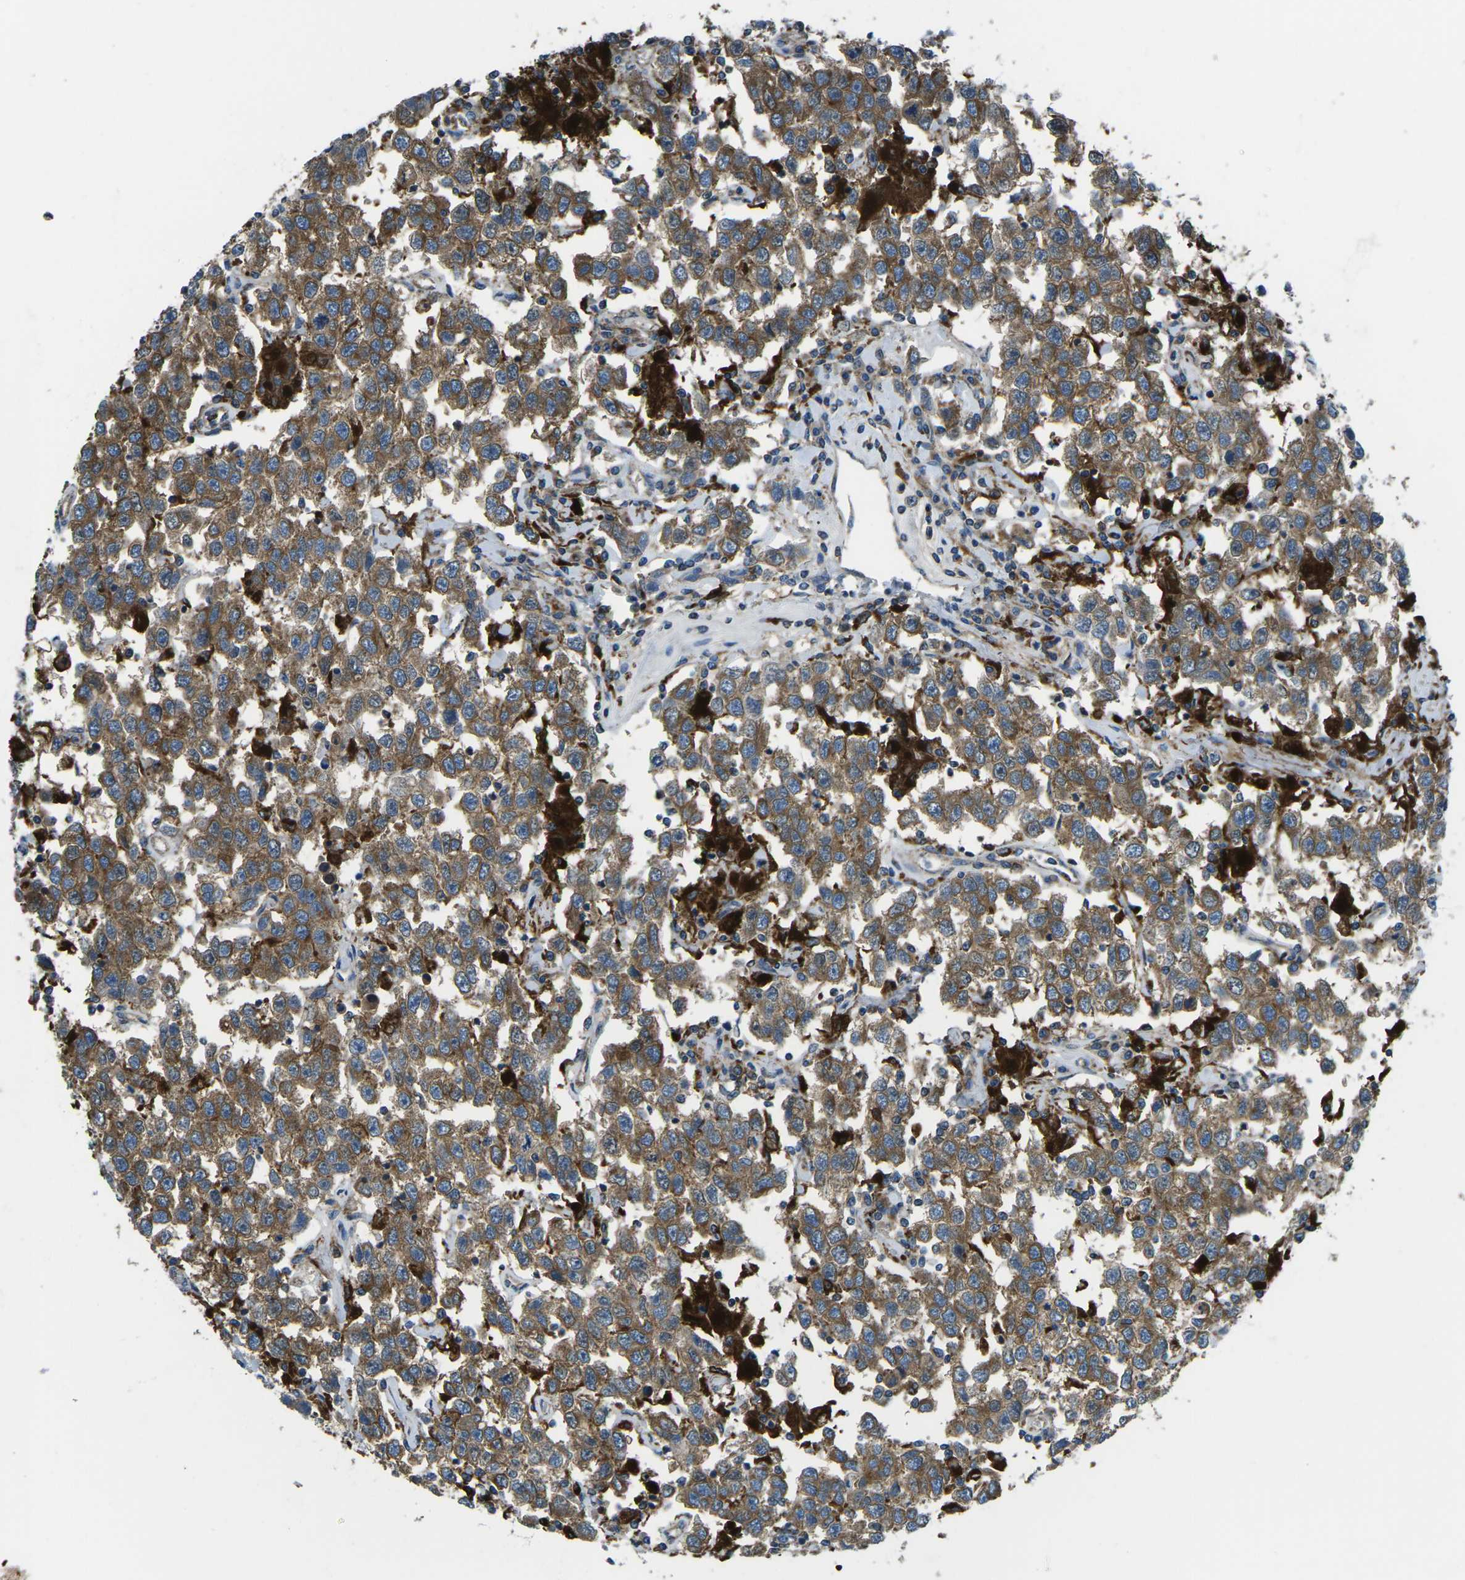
{"staining": {"intensity": "moderate", "quantity": ">75%", "location": "cytoplasmic/membranous"}, "tissue": "testis cancer", "cell_type": "Tumor cells", "image_type": "cancer", "snomed": [{"axis": "morphology", "description": "Seminoma, NOS"}, {"axis": "topography", "description": "Testis"}], "caption": "Immunohistochemical staining of testis cancer displays medium levels of moderate cytoplasmic/membranous protein staining in about >75% of tumor cells.", "gene": "CDK17", "patient": {"sex": "male", "age": 41}}